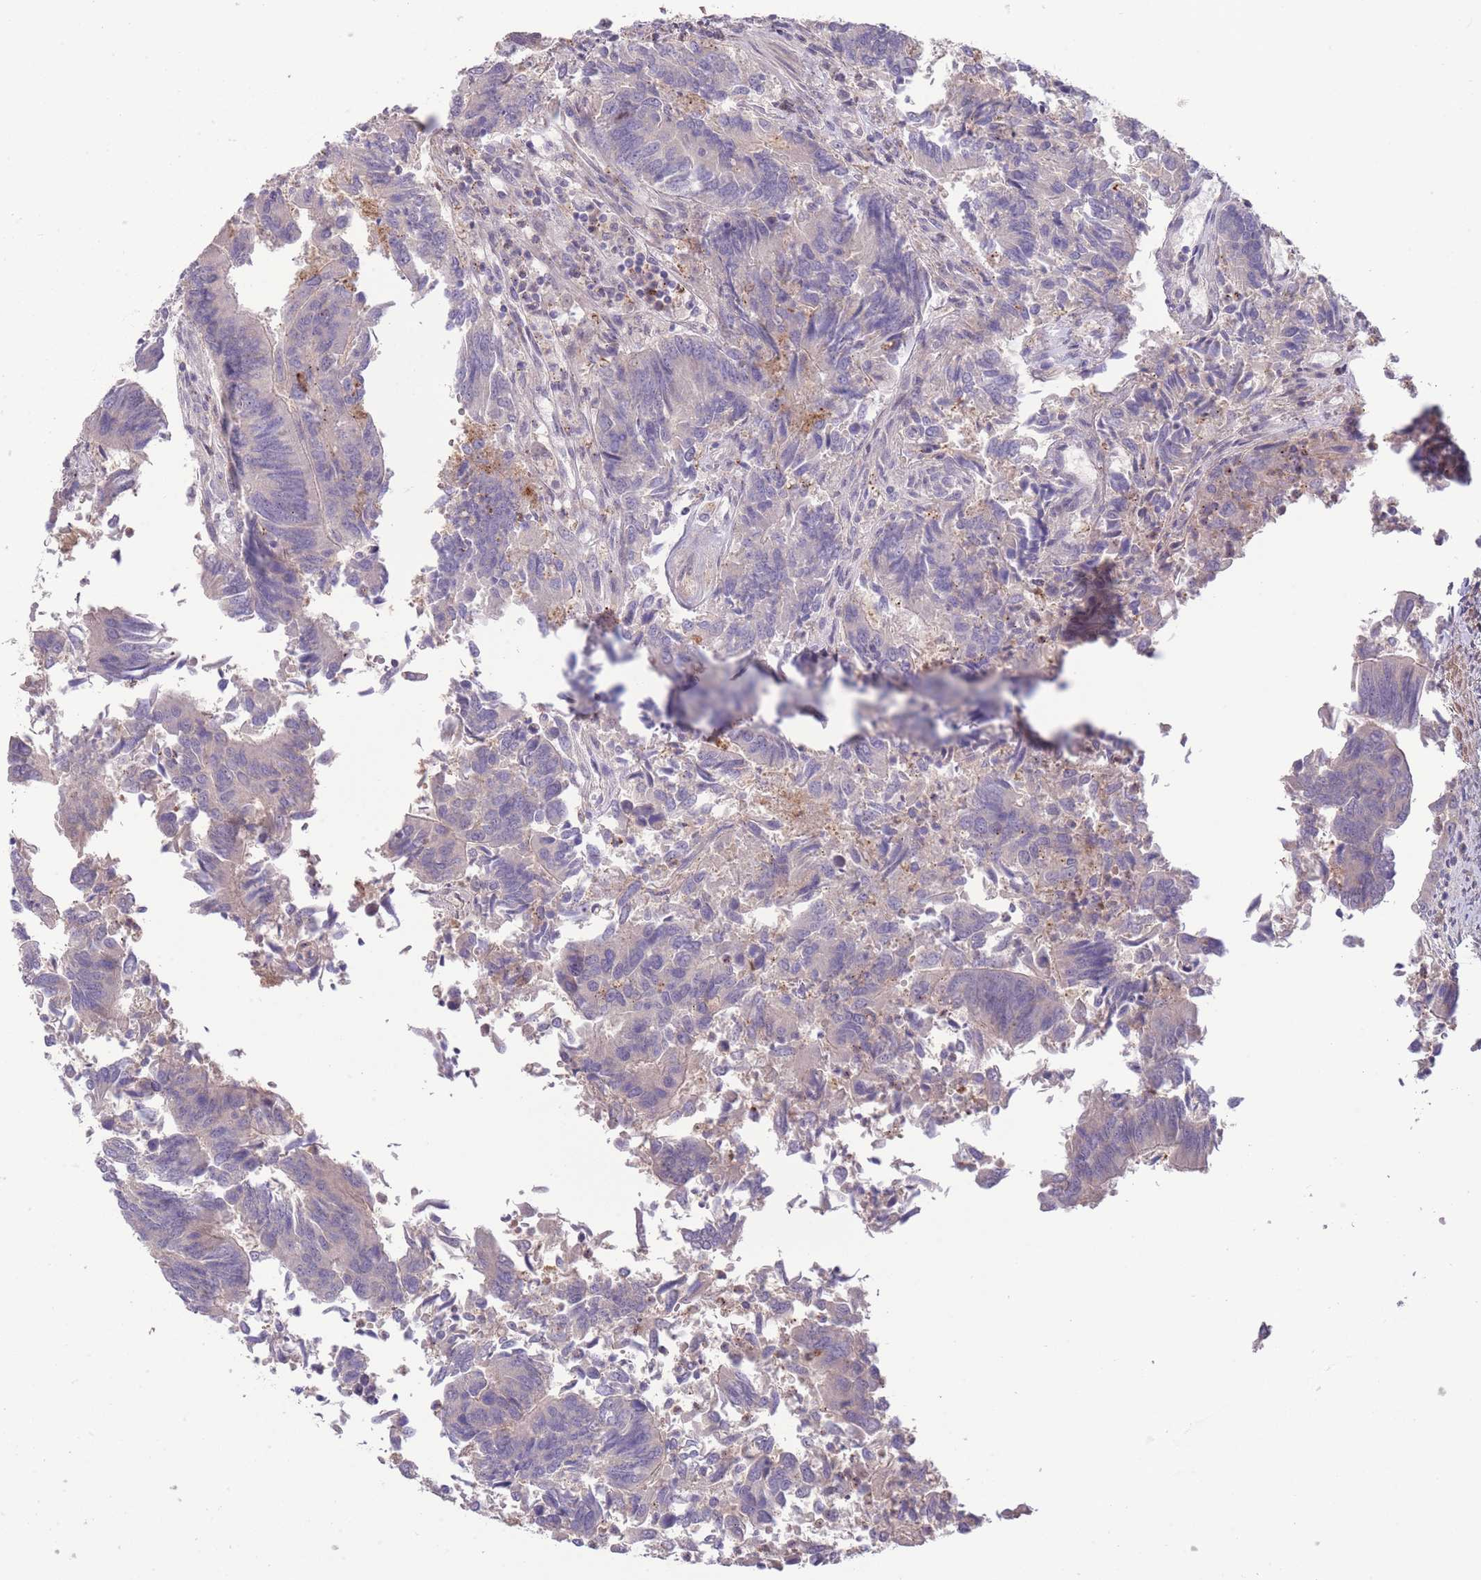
{"staining": {"intensity": "weak", "quantity": "<25%", "location": "cytoplasmic/membranous"}, "tissue": "colorectal cancer", "cell_type": "Tumor cells", "image_type": "cancer", "snomed": [{"axis": "morphology", "description": "Adenocarcinoma, NOS"}, {"axis": "topography", "description": "Colon"}], "caption": "Immunohistochemistry (IHC) histopathology image of neoplastic tissue: colorectal cancer (adenocarcinoma) stained with DAB demonstrates no significant protein expression in tumor cells. Nuclei are stained in blue.", "gene": "ZNF304", "patient": {"sex": "female", "age": 67}}